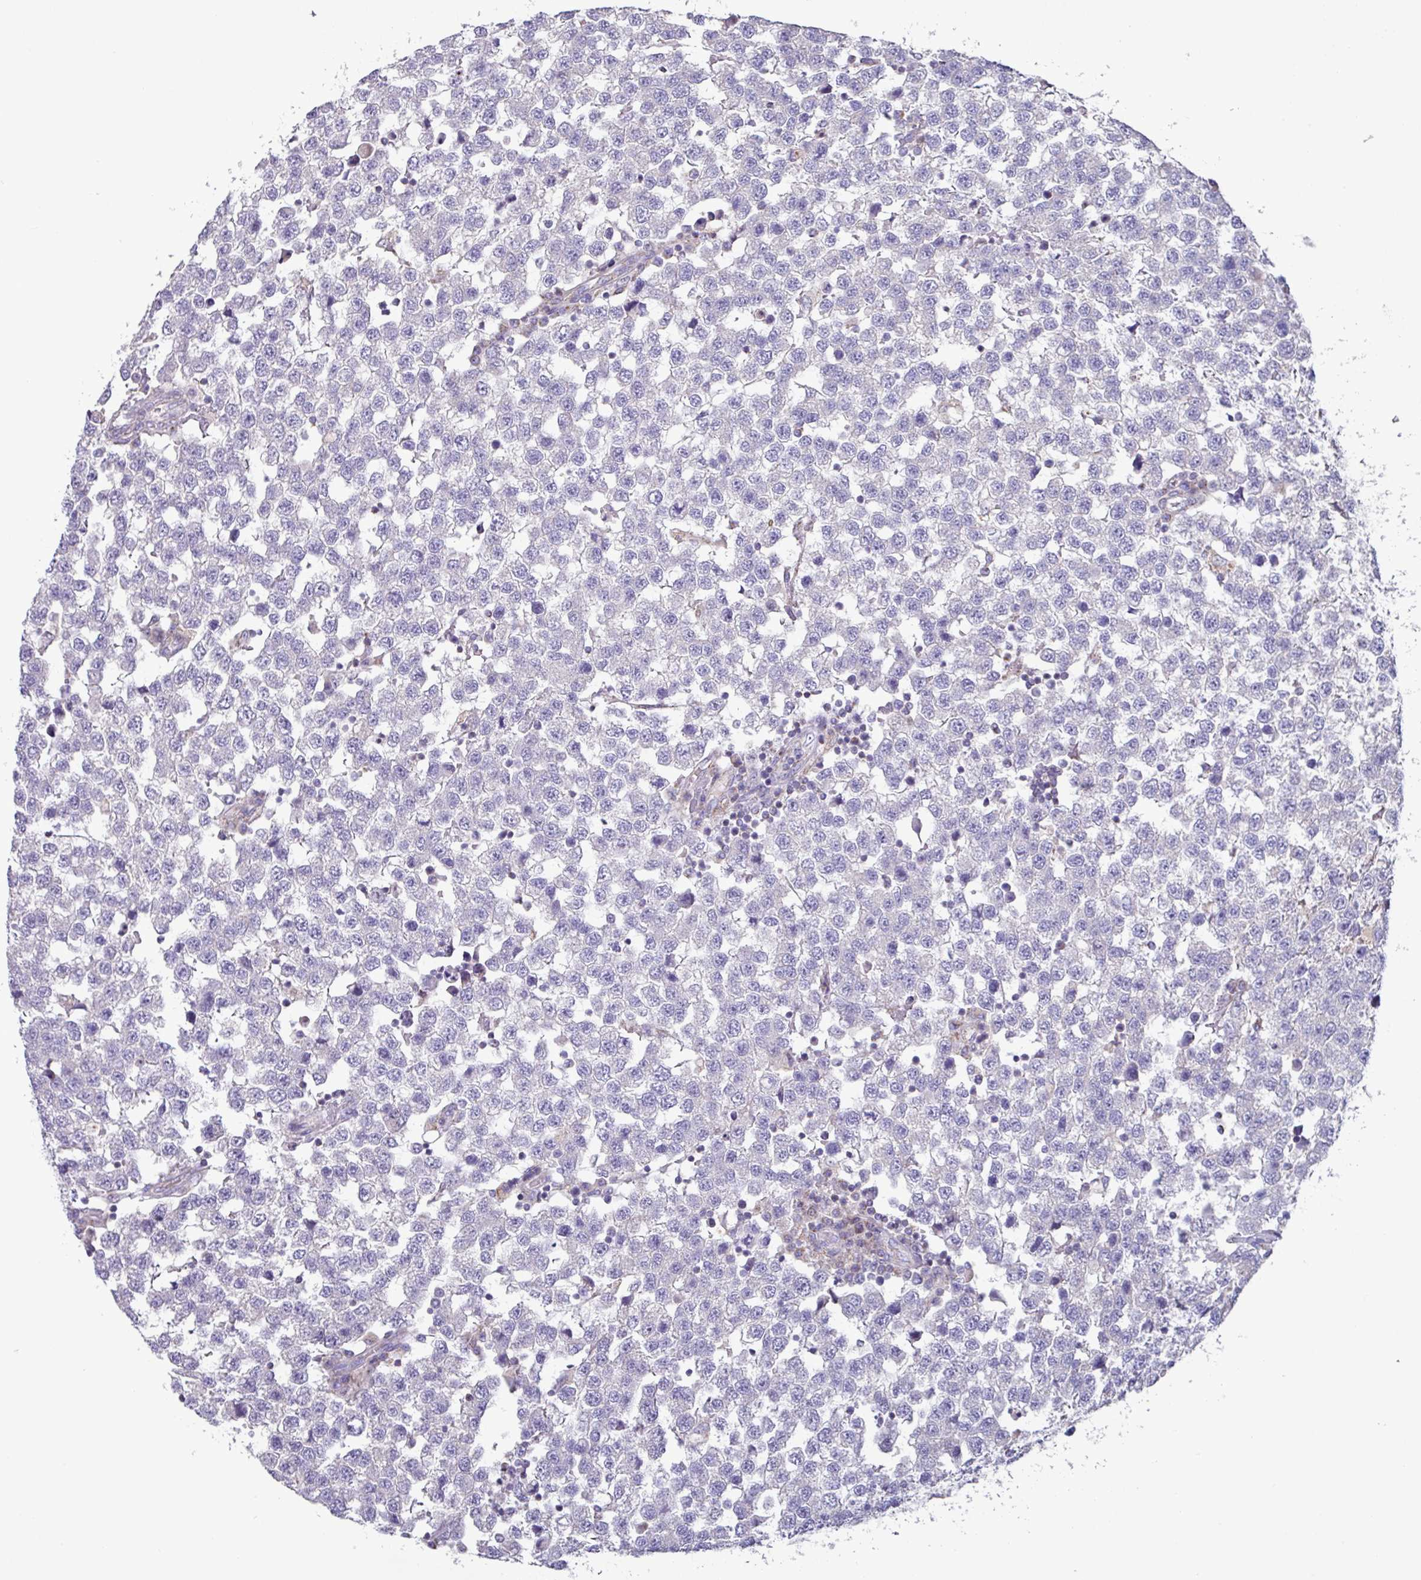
{"staining": {"intensity": "negative", "quantity": "none", "location": "none"}, "tissue": "testis cancer", "cell_type": "Tumor cells", "image_type": "cancer", "snomed": [{"axis": "morphology", "description": "Seminoma, NOS"}, {"axis": "topography", "description": "Testis"}], "caption": "Immunohistochemistry (IHC) image of neoplastic tissue: human testis cancer stained with DAB (3,3'-diaminobenzidine) displays no significant protein expression in tumor cells. (DAB immunohistochemistry (IHC), high magnification).", "gene": "MT-ND4", "patient": {"sex": "male", "age": 34}}